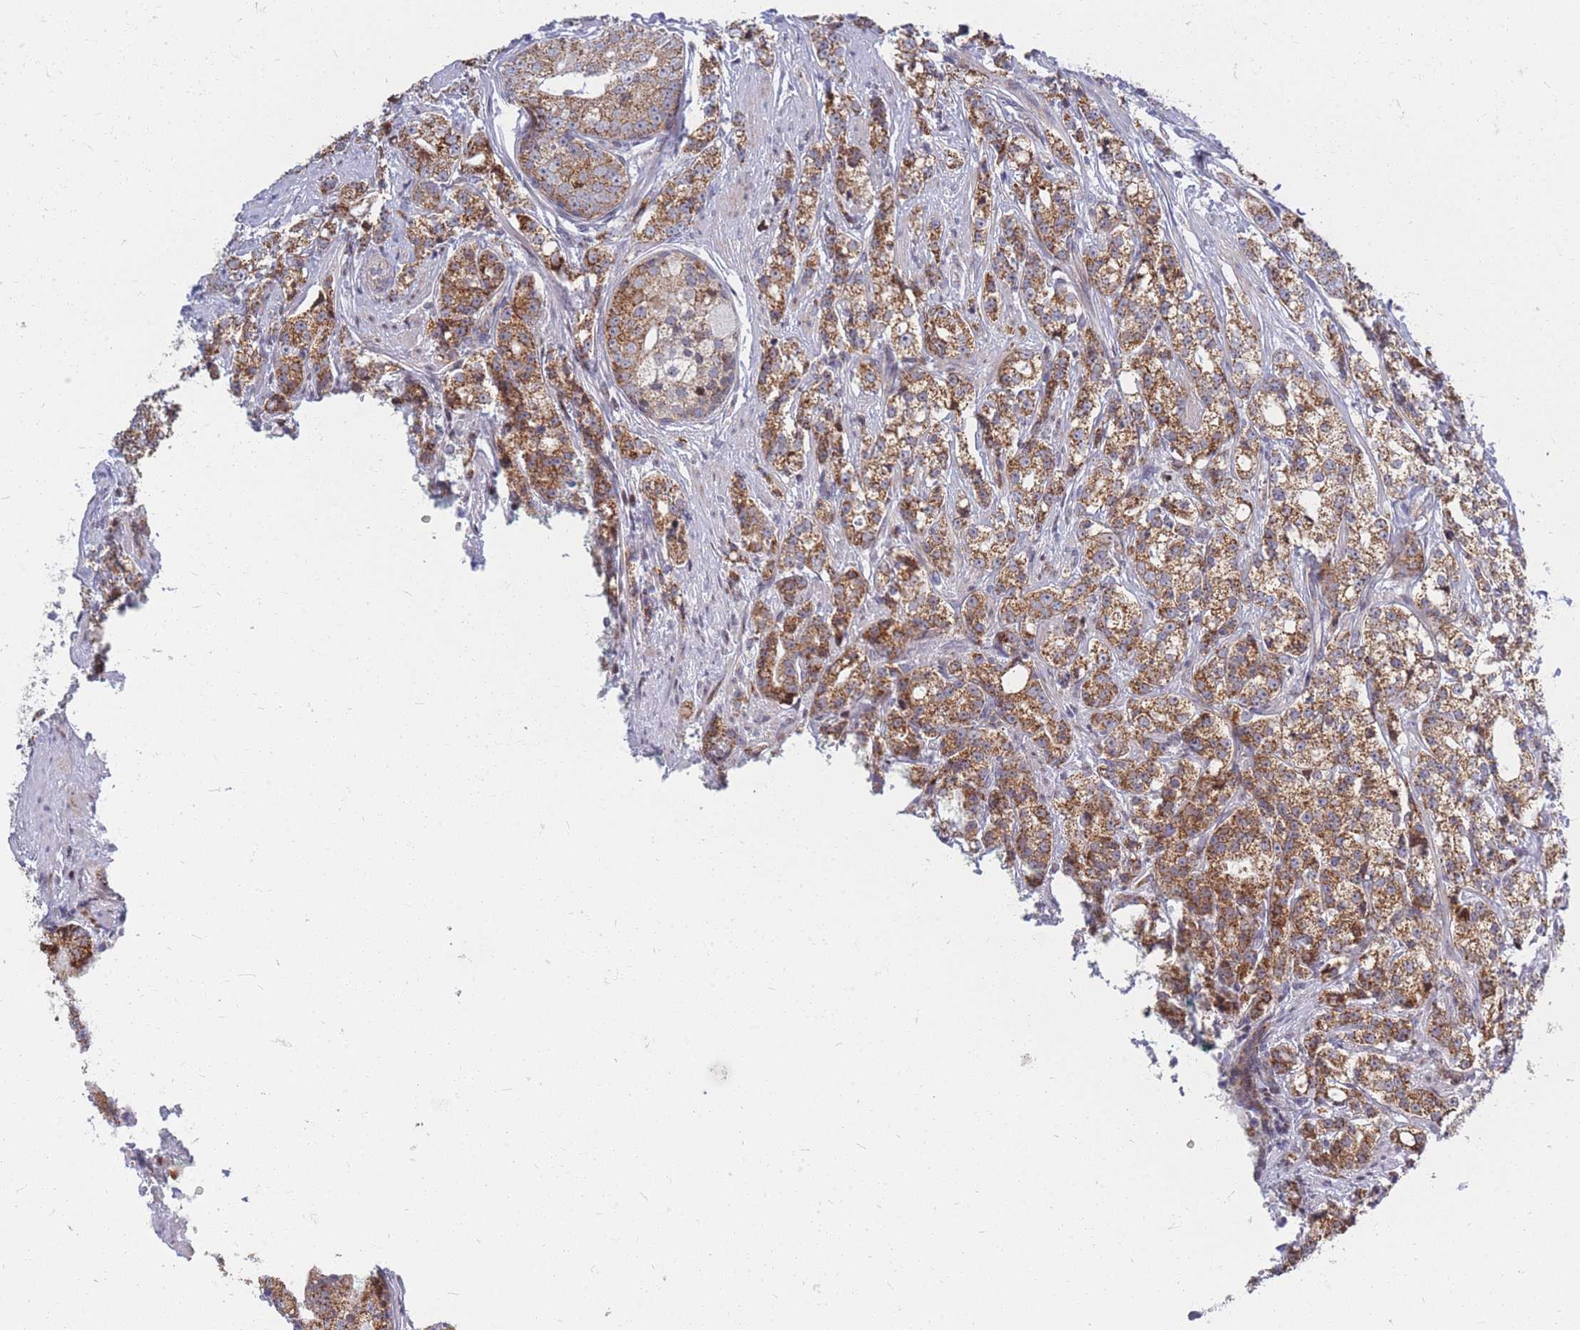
{"staining": {"intensity": "strong", "quantity": "25%-75%", "location": "cytoplasmic/membranous"}, "tissue": "prostate cancer", "cell_type": "Tumor cells", "image_type": "cancer", "snomed": [{"axis": "morphology", "description": "Adenocarcinoma, High grade"}, {"axis": "topography", "description": "Prostate"}], "caption": "Immunohistochemistry (DAB) staining of human prostate cancer displays strong cytoplasmic/membranous protein expression in about 25%-75% of tumor cells. Ihc stains the protein in brown and the nuclei are stained blue.", "gene": "MOB4", "patient": {"sex": "male", "age": 69}}